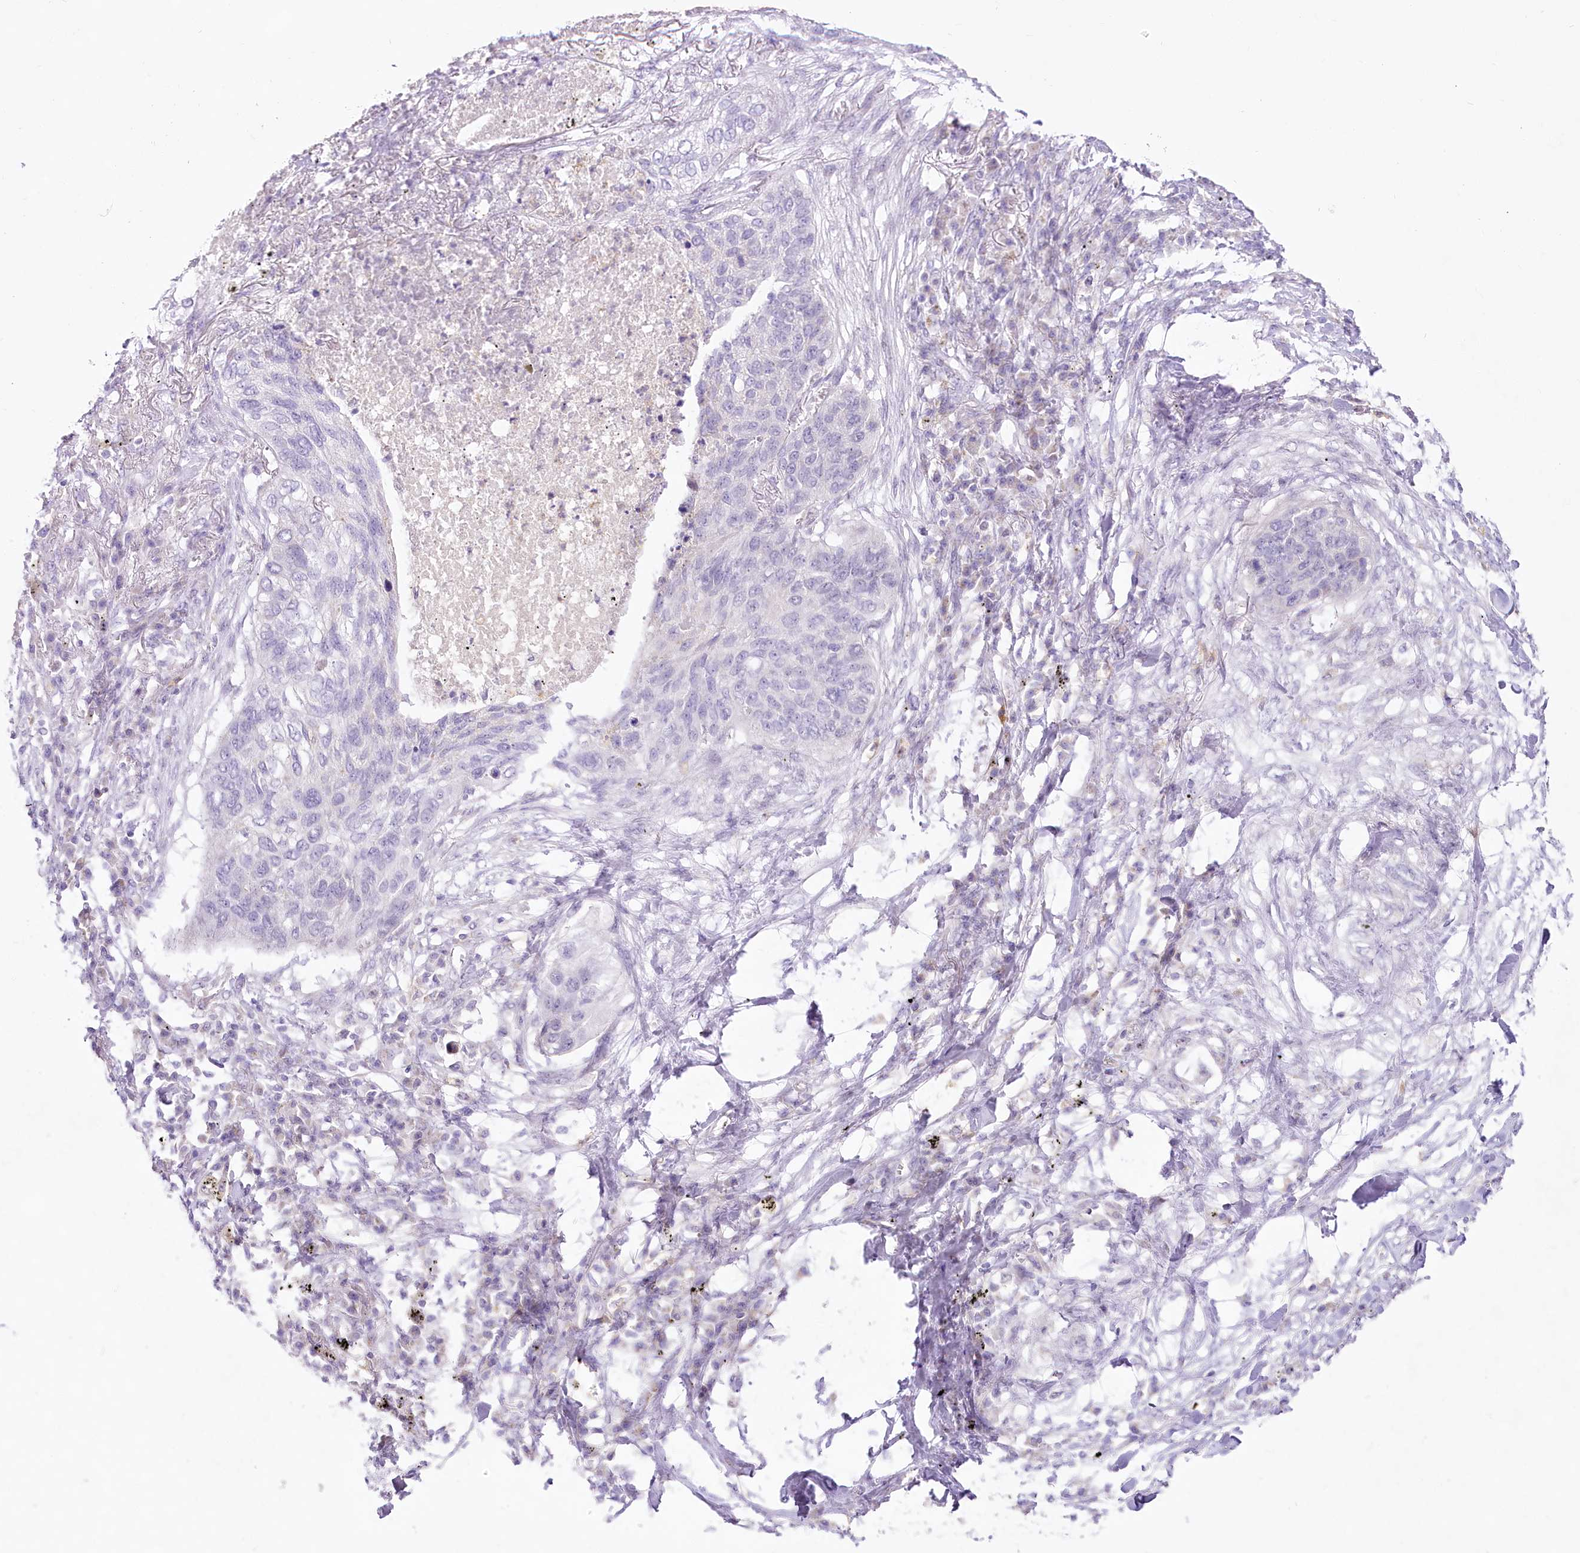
{"staining": {"intensity": "negative", "quantity": "none", "location": "none"}, "tissue": "lung cancer", "cell_type": "Tumor cells", "image_type": "cancer", "snomed": [{"axis": "morphology", "description": "Squamous cell carcinoma, NOS"}, {"axis": "topography", "description": "Lung"}], "caption": "Protein analysis of squamous cell carcinoma (lung) reveals no significant positivity in tumor cells.", "gene": "CCDC30", "patient": {"sex": "female", "age": 63}}